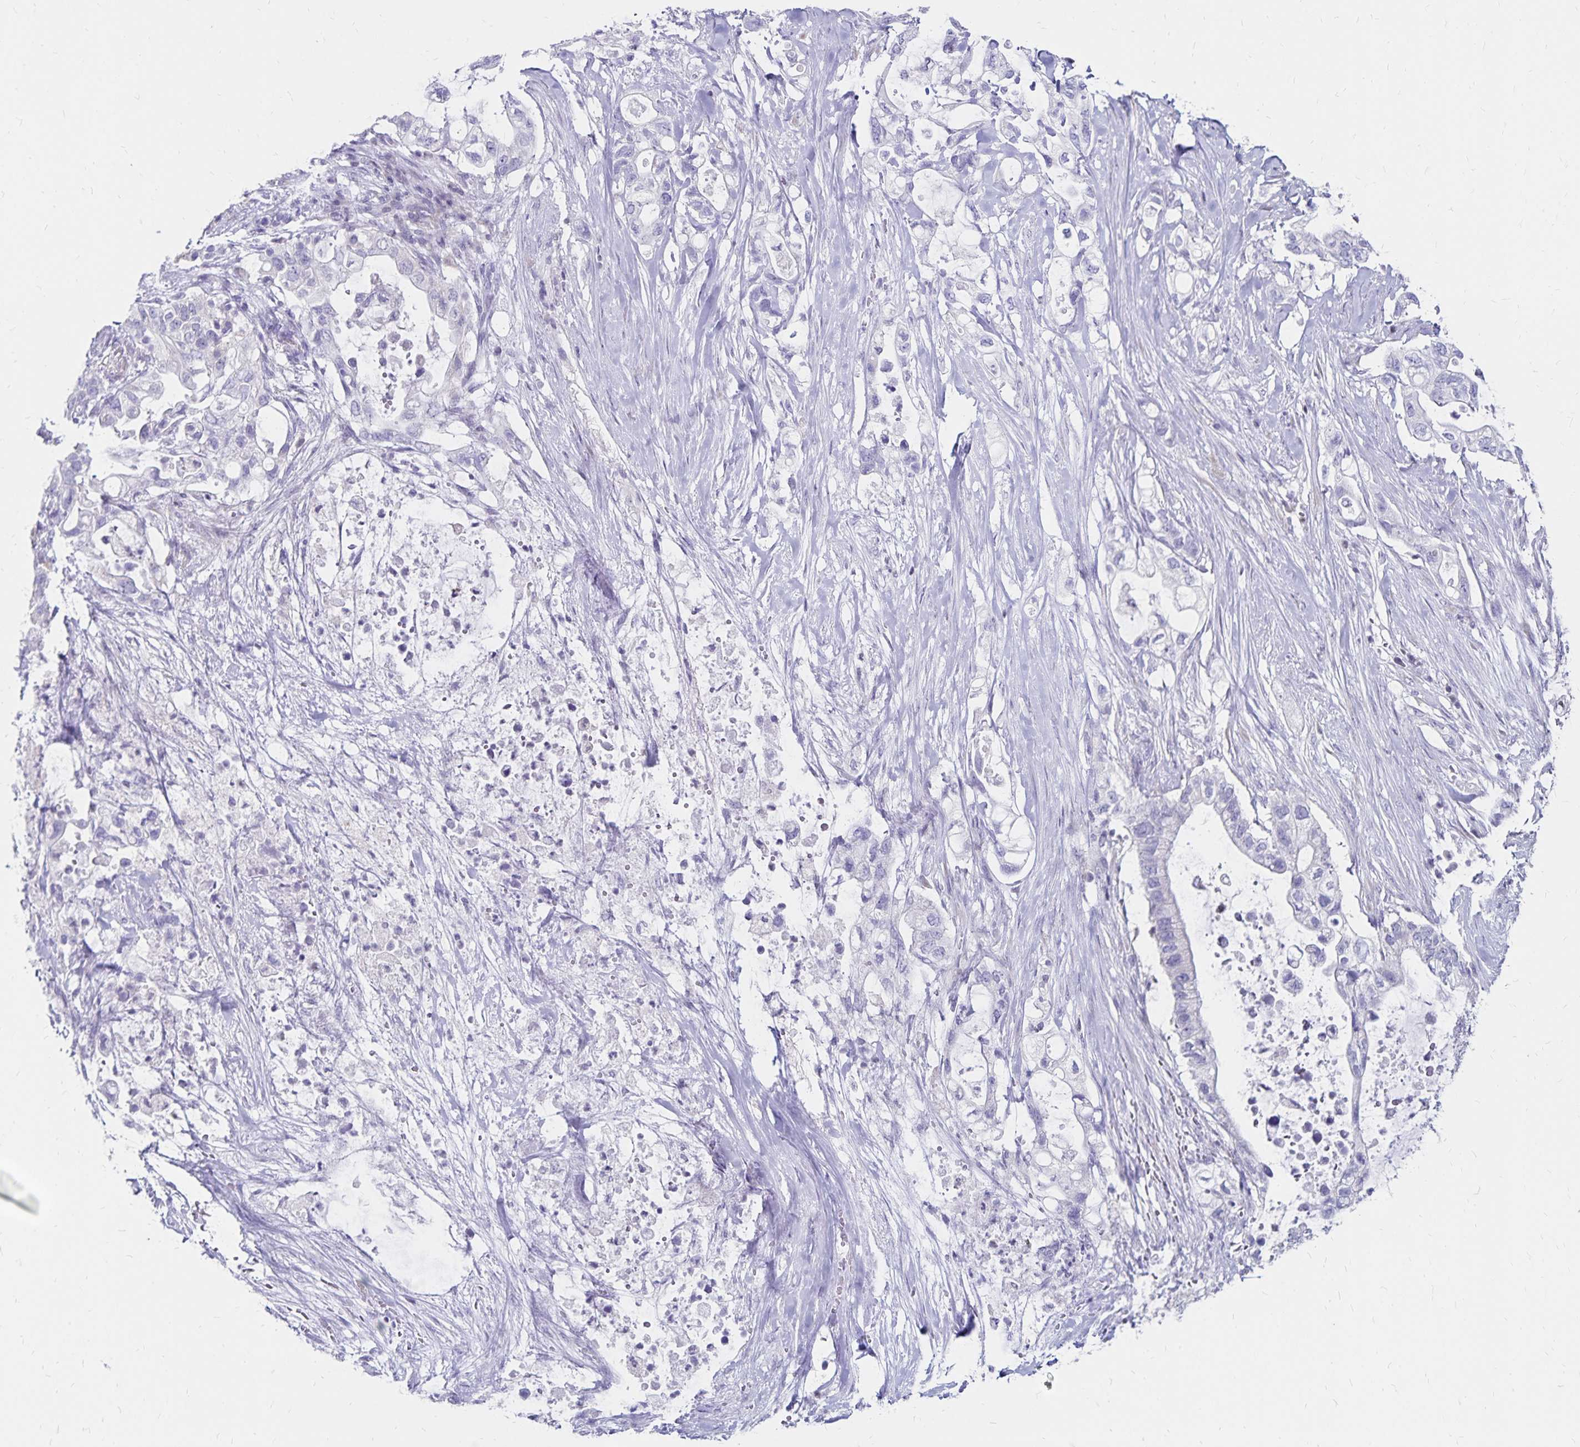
{"staining": {"intensity": "negative", "quantity": "none", "location": "none"}, "tissue": "pancreatic cancer", "cell_type": "Tumor cells", "image_type": "cancer", "snomed": [{"axis": "morphology", "description": "Adenocarcinoma, NOS"}, {"axis": "topography", "description": "Pancreas"}], "caption": "Histopathology image shows no significant protein staining in tumor cells of pancreatic cancer. (Stains: DAB immunohistochemistry with hematoxylin counter stain, Microscopy: brightfield microscopy at high magnification).", "gene": "IKZF1", "patient": {"sex": "female", "age": 72}}